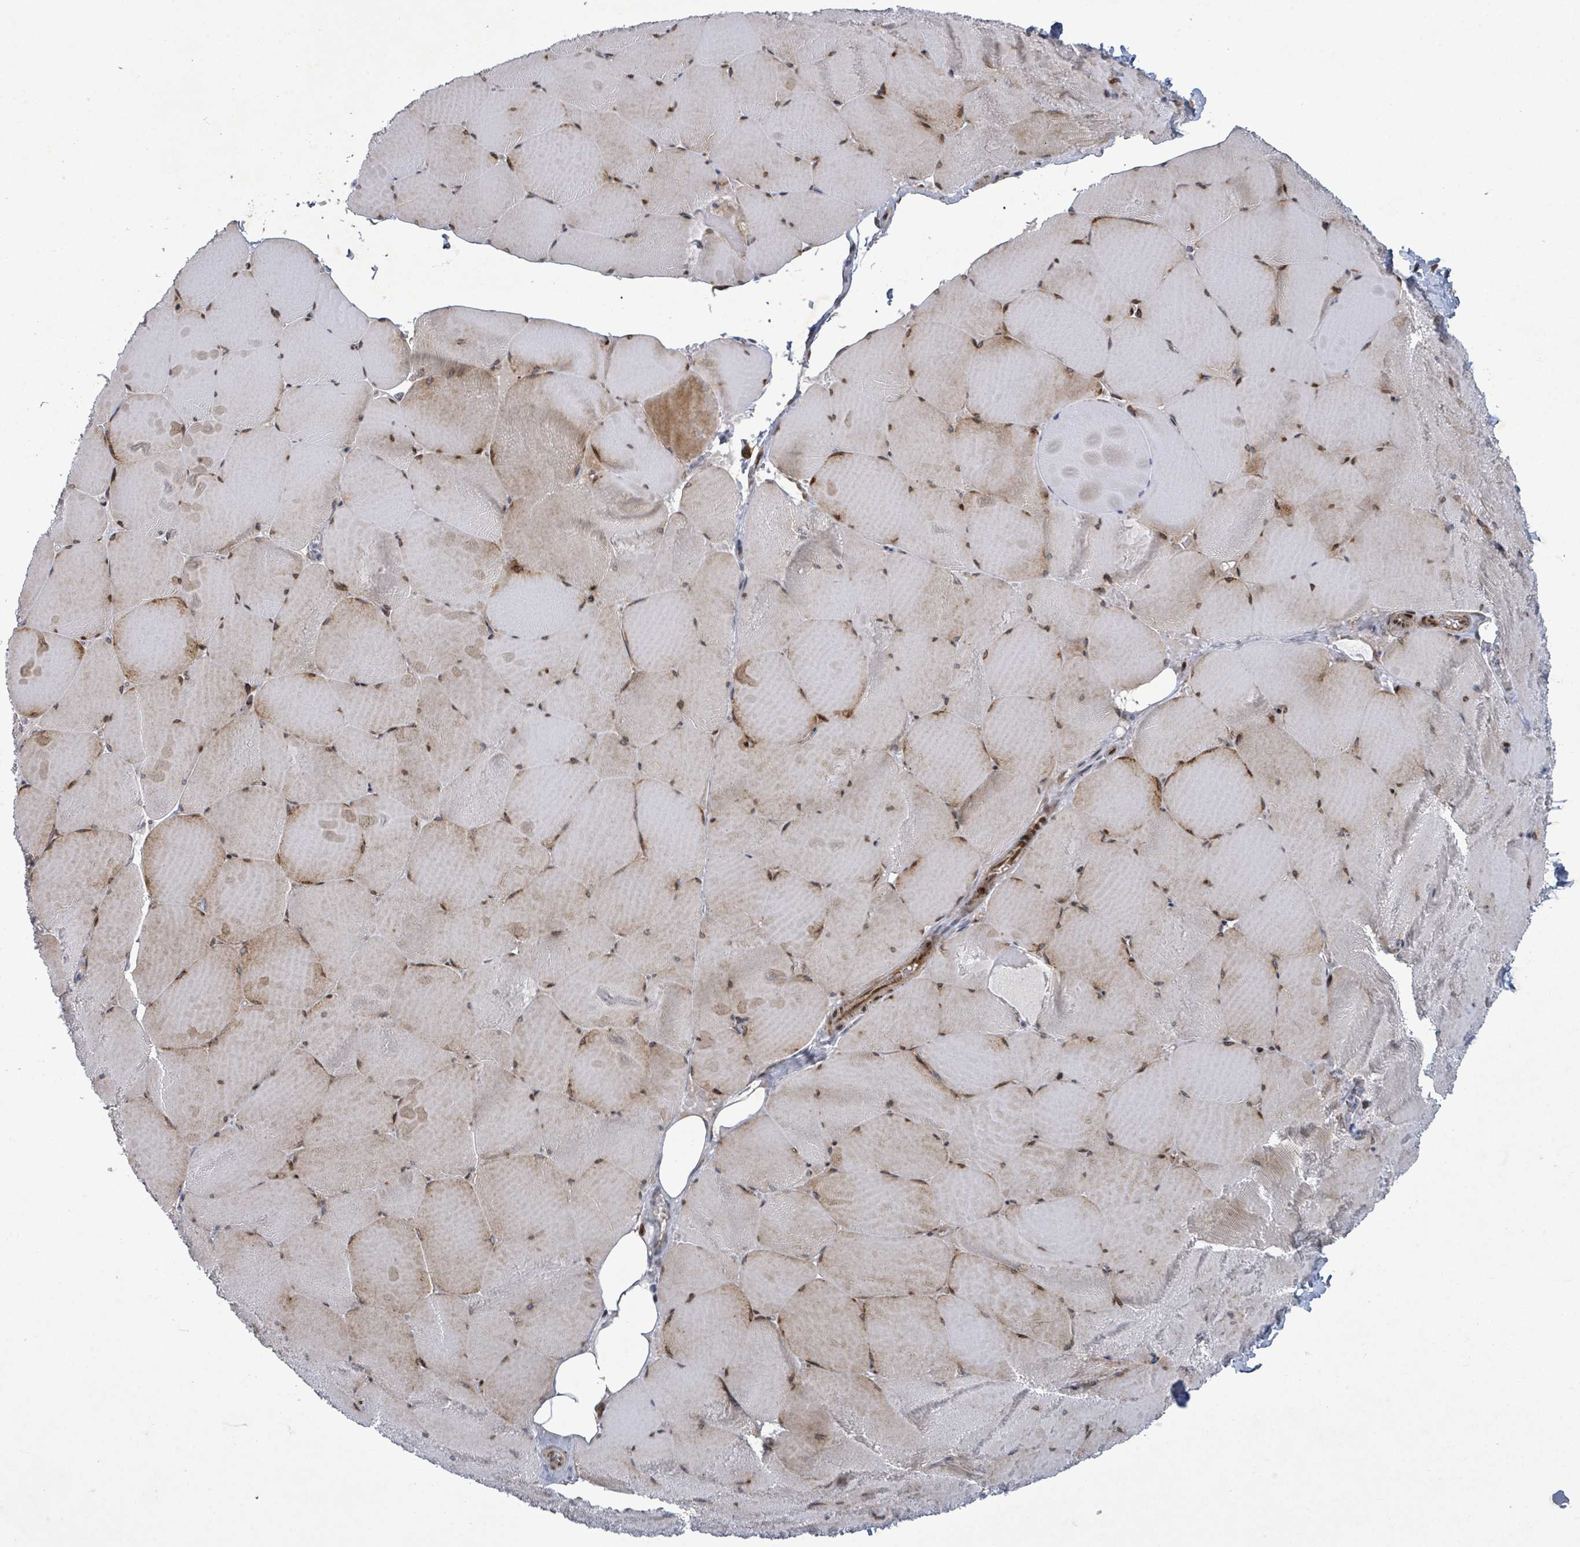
{"staining": {"intensity": "moderate", "quantity": "25%-75%", "location": "cytoplasmic/membranous,nuclear"}, "tissue": "skeletal muscle", "cell_type": "Myocytes", "image_type": "normal", "snomed": [{"axis": "morphology", "description": "Normal tissue, NOS"}, {"axis": "topography", "description": "Skeletal muscle"}, {"axis": "topography", "description": "Head-Neck"}], "caption": "IHC micrograph of normal skeletal muscle: human skeletal muscle stained using immunohistochemistry (IHC) demonstrates medium levels of moderate protein expression localized specifically in the cytoplasmic/membranous,nuclear of myocytes, appearing as a cytoplasmic/membranous,nuclear brown color.", "gene": "TUSC1", "patient": {"sex": "male", "age": 66}}